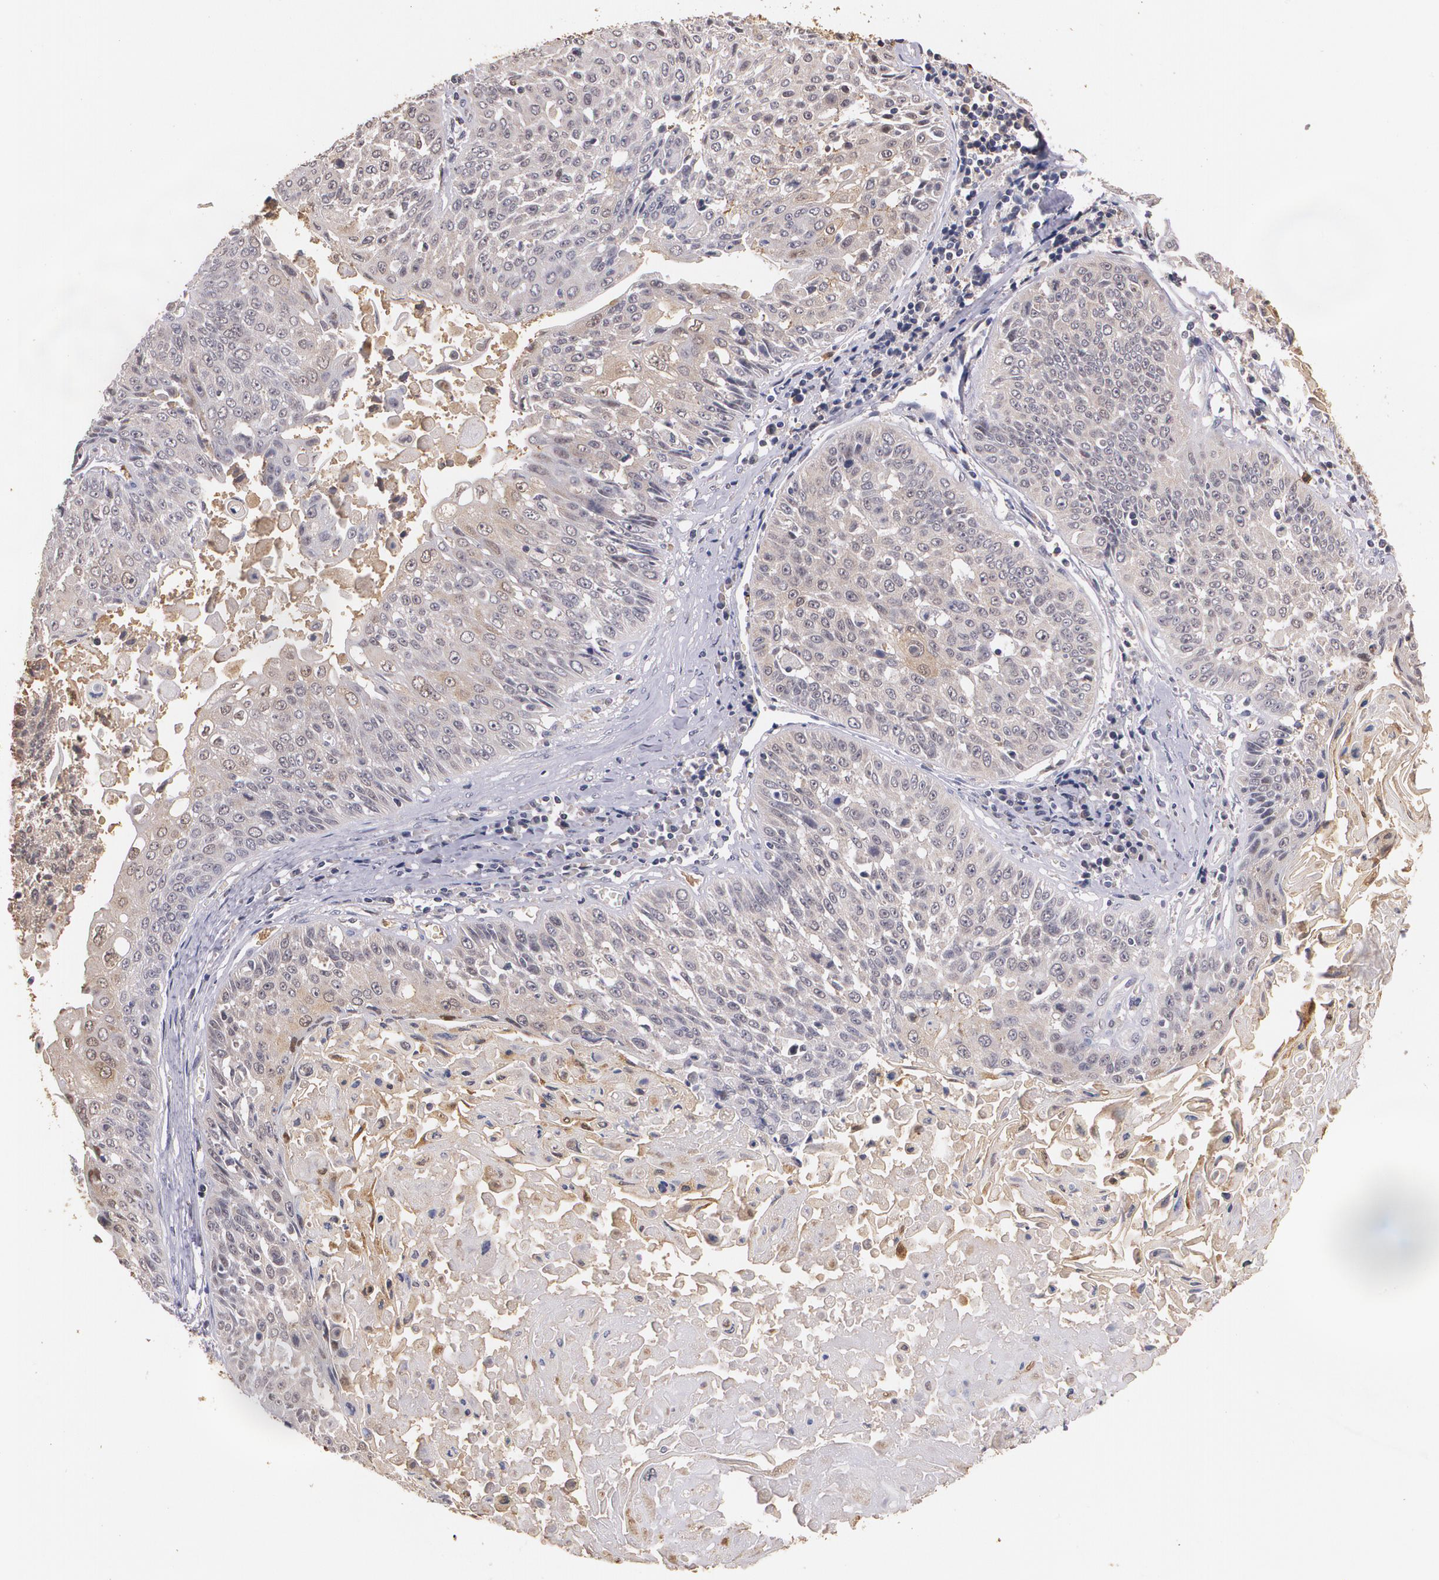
{"staining": {"intensity": "weak", "quantity": "25%-75%", "location": "cytoplasmic/membranous"}, "tissue": "lung cancer", "cell_type": "Tumor cells", "image_type": "cancer", "snomed": [{"axis": "morphology", "description": "Adenocarcinoma, NOS"}, {"axis": "topography", "description": "Lung"}], "caption": "The image exhibits staining of lung adenocarcinoma, revealing weak cytoplasmic/membranous protein expression (brown color) within tumor cells.", "gene": "PTS", "patient": {"sex": "male", "age": 60}}